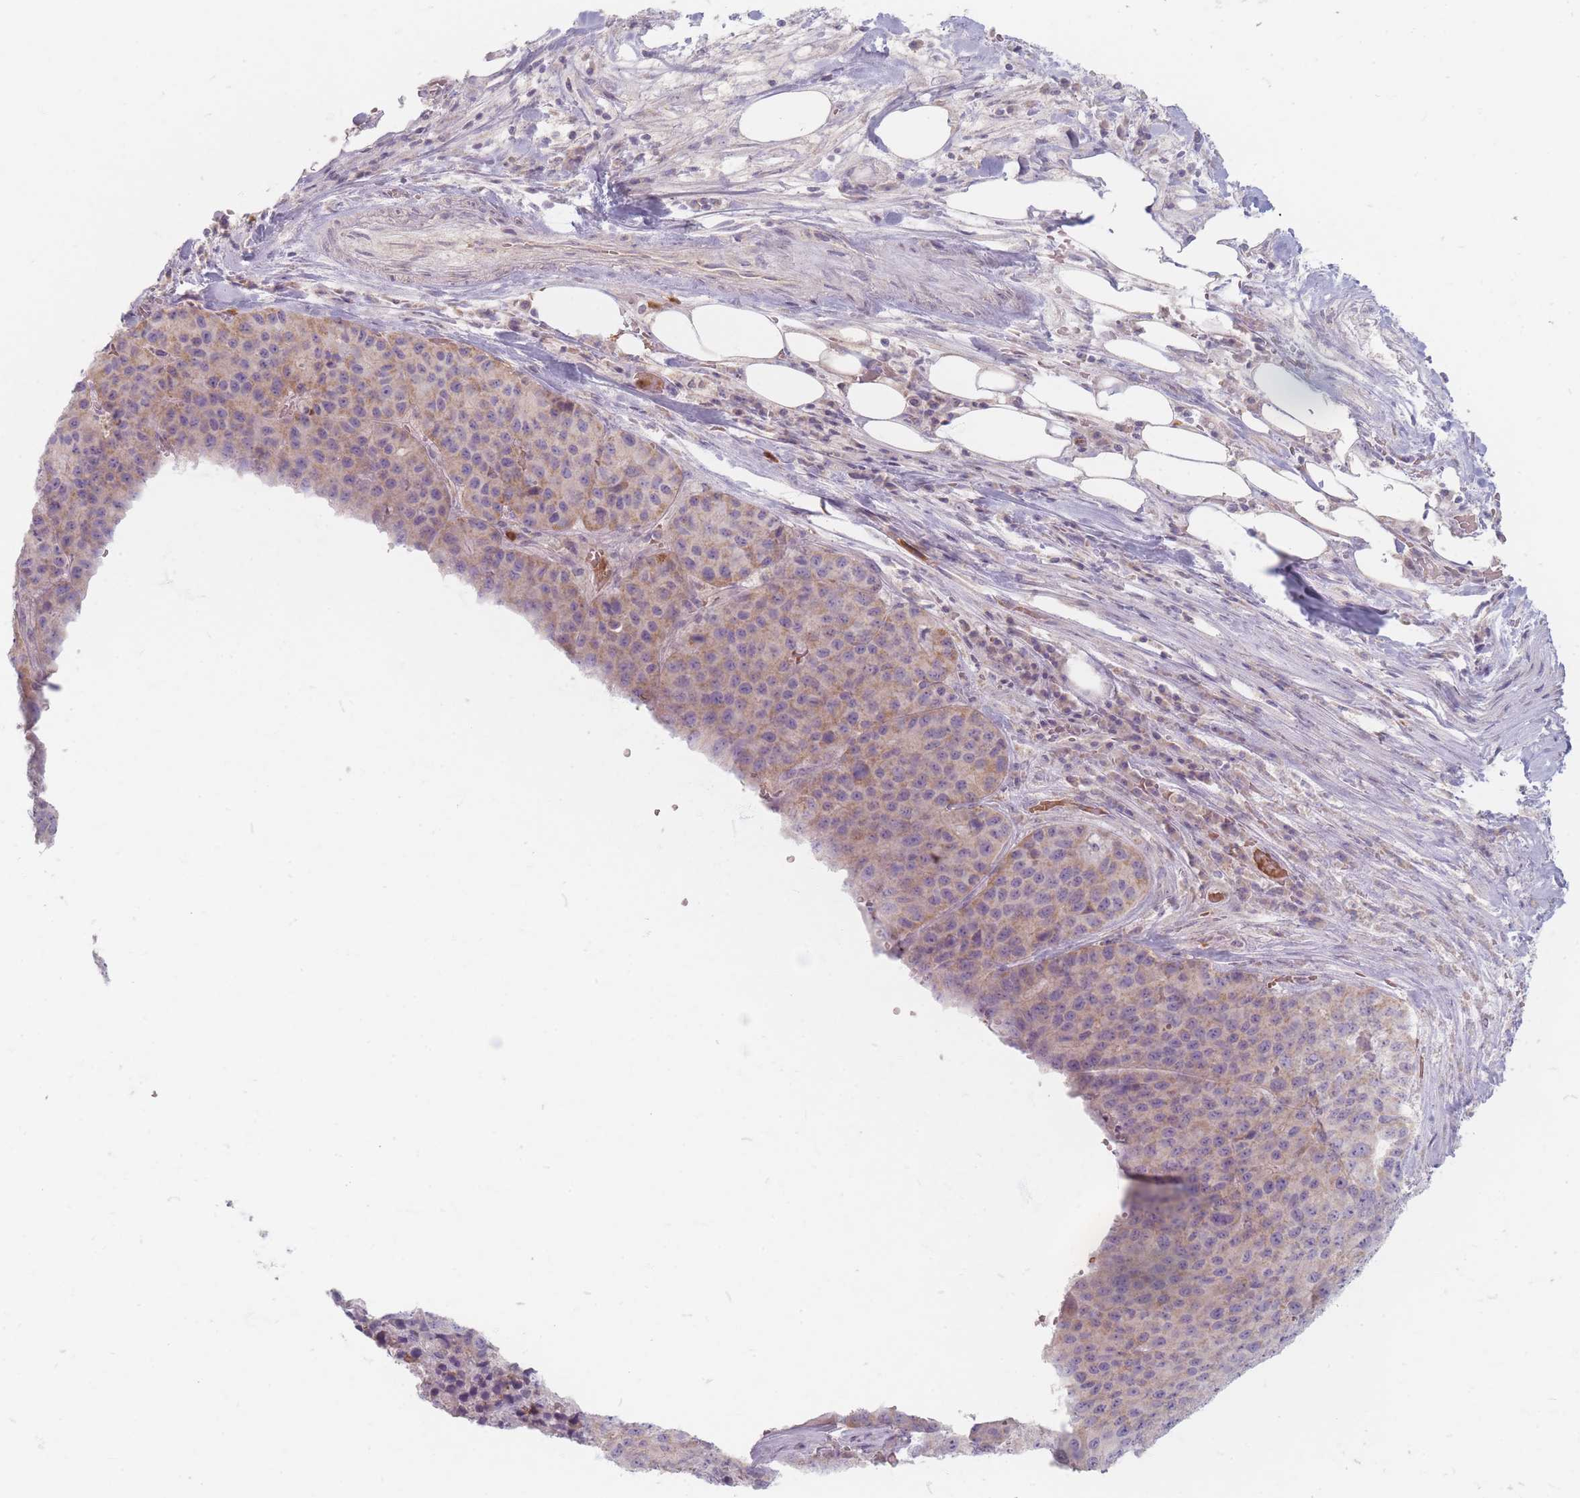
{"staining": {"intensity": "weak", "quantity": "25%-75%", "location": "cytoplasmic/membranous"}, "tissue": "stomach cancer", "cell_type": "Tumor cells", "image_type": "cancer", "snomed": [{"axis": "morphology", "description": "Adenocarcinoma, NOS"}, {"axis": "topography", "description": "Stomach"}], "caption": "The image demonstrates staining of adenocarcinoma (stomach), revealing weak cytoplasmic/membranous protein expression (brown color) within tumor cells. The protein is shown in brown color, while the nuclei are stained blue.", "gene": "CHCHD7", "patient": {"sex": "male", "age": 71}}